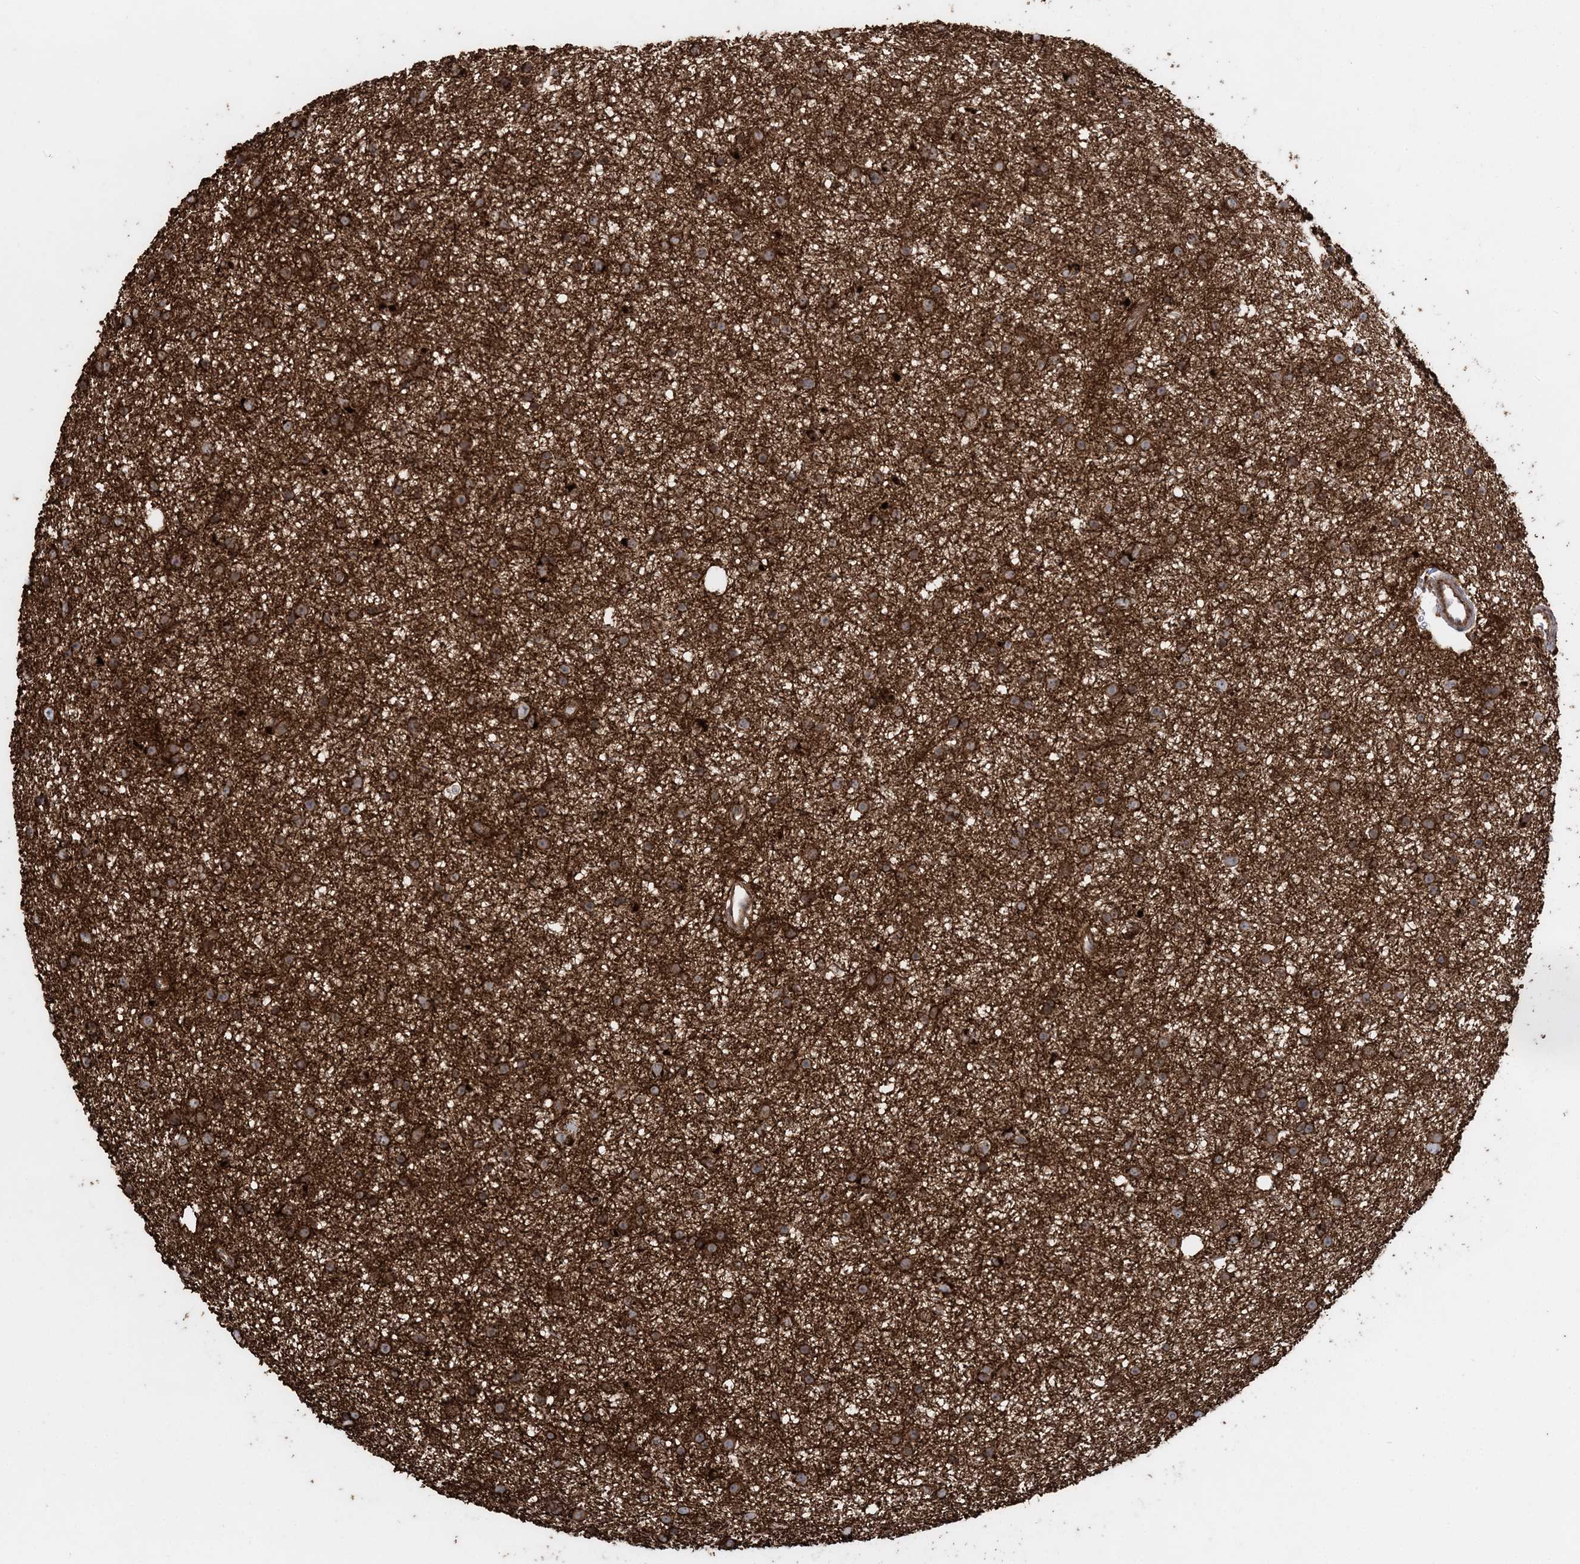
{"staining": {"intensity": "strong", "quantity": ">75%", "location": "cytoplasmic/membranous"}, "tissue": "glioma", "cell_type": "Tumor cells", "image_type": "cancer", "snomed": [{"axis": "morphology", "description": "Glioma, malignant, Low grade"}, {"axis": "topography", "description": "Cerebral cortex"}], "caption": "DAB (3,3'-diaminobenzidine) immunohistochemical staining of human malignant glioma (low-grade) reveals strong cytoplasmic/membranous protein expression in approximately >75% of tumor cells.", "gene": "LRPPRC", "patient": {"sex": "female", "age": 39}}